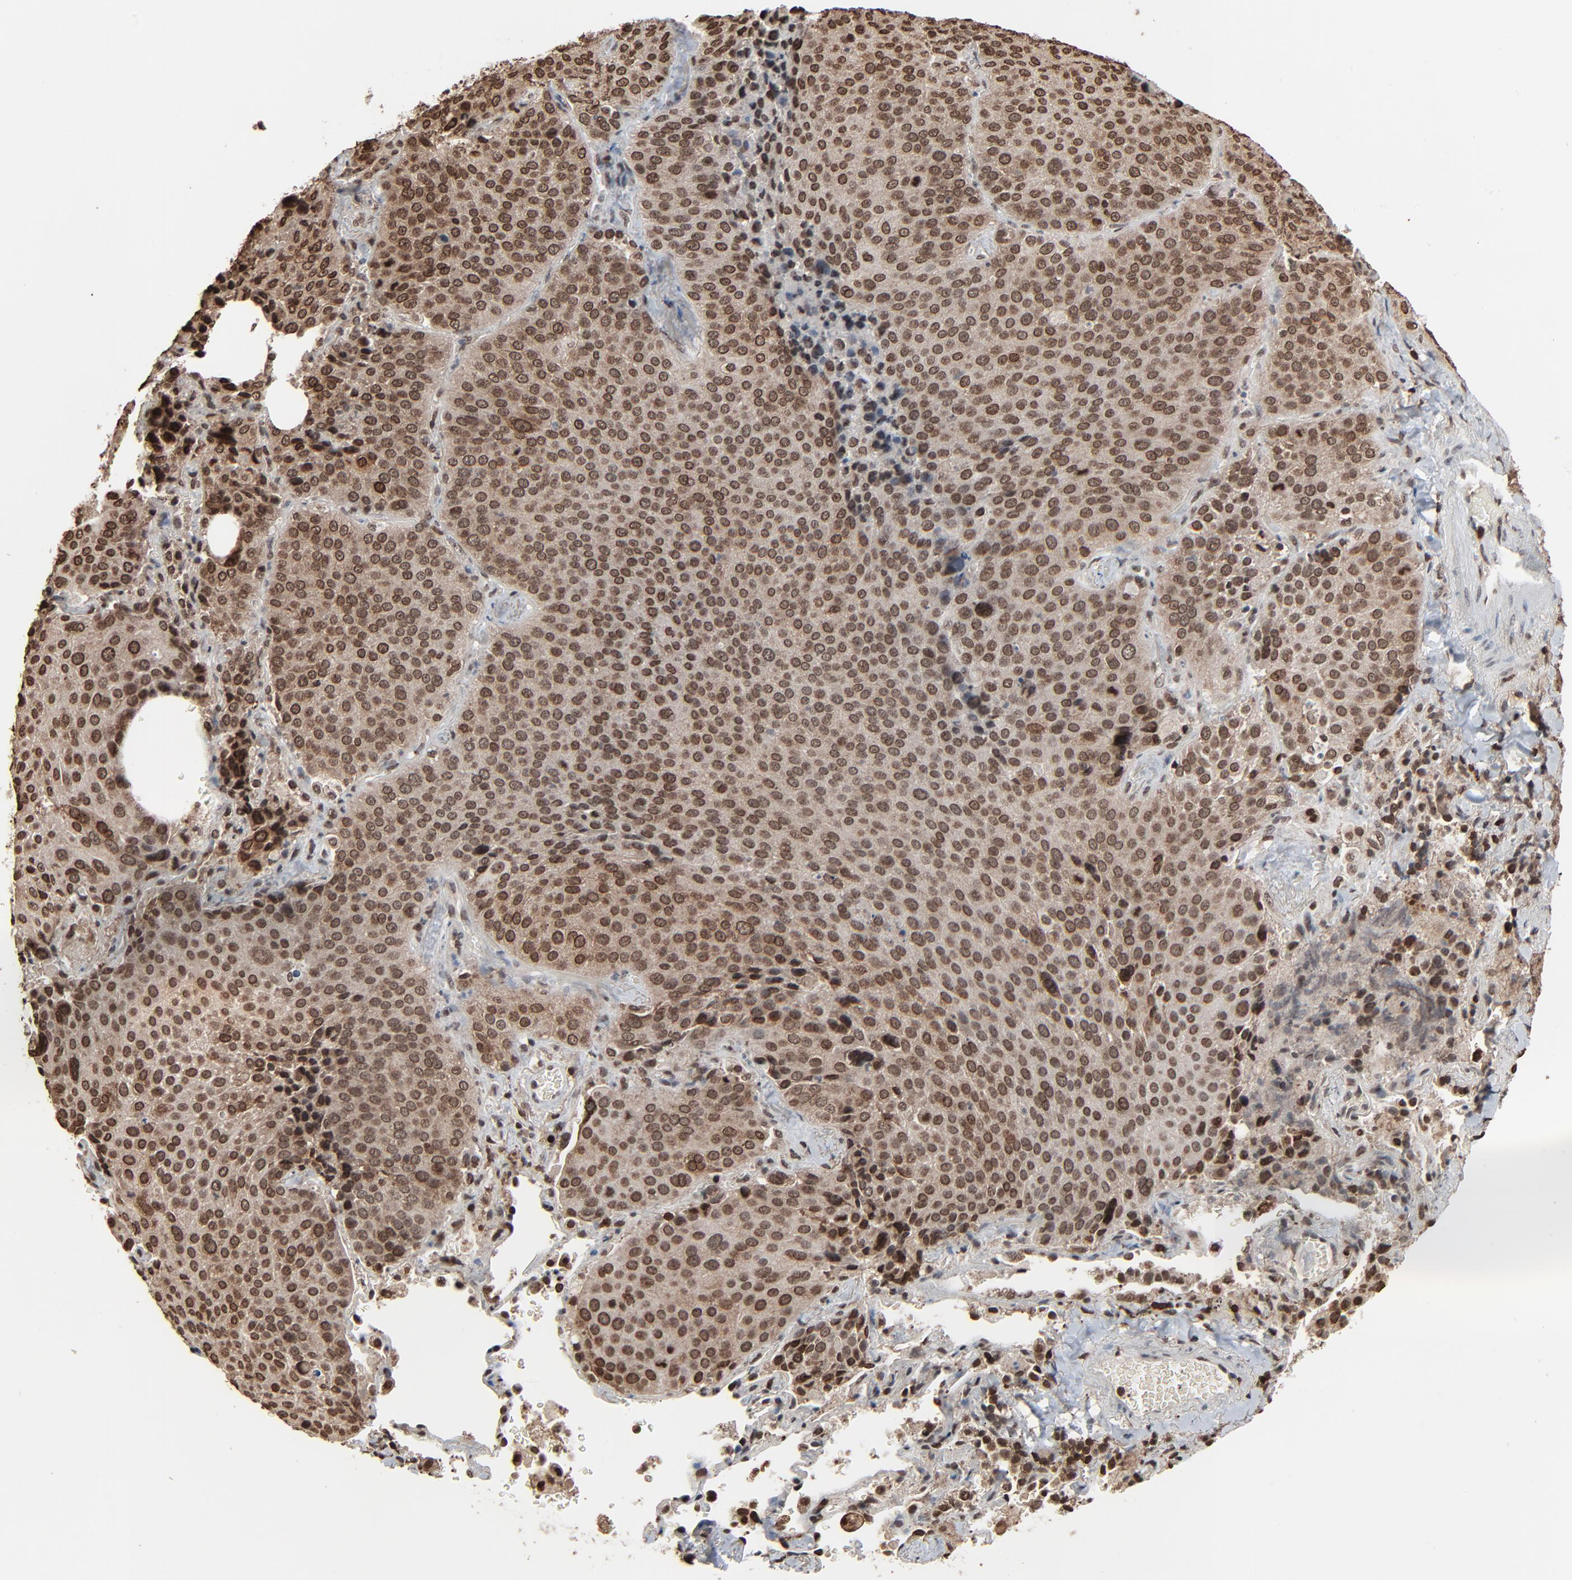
{"staining": {"intensity": "moderate", "quantity": ">75%", "location": "nuclear"}, "tissue": "lung cancer", "cell_type": "Tumor cells", "image_type": "cancer", "snomed": [{"axis": "morphology", "description": "Squamous cell carcinoma, NOS"}, {"axis": "topography", "description": "Lung"}], "caption": "Moderate nuclear positivity for a protein is present in about >75% of tumor cells of lung cancer using IHC.", "gene": "RPS6KA3", "patient": {"sex": "male", "age": 54}}